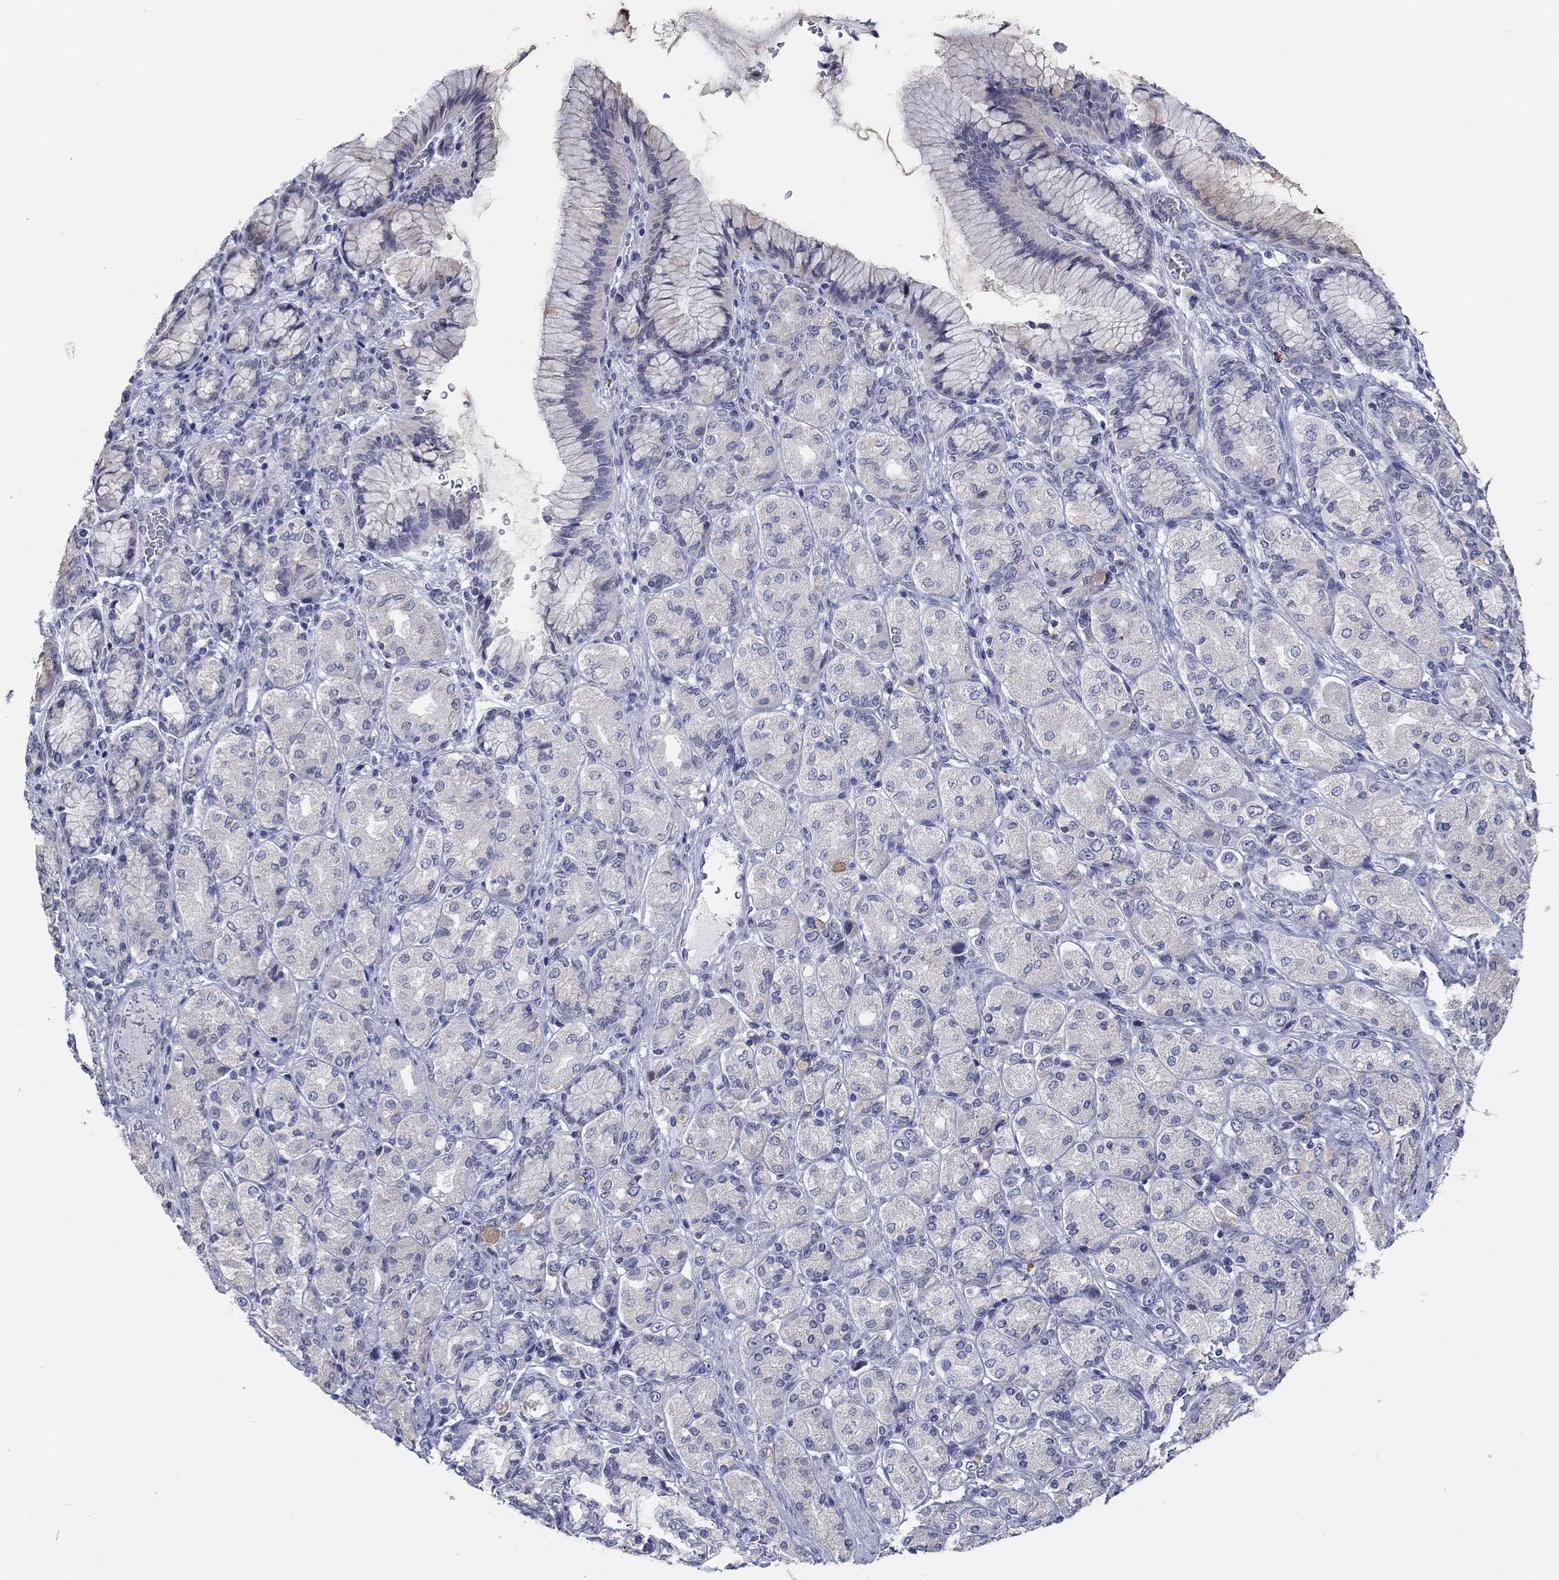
{"staining": {"intensity": "negative", "quantity": "none", "location": "none"}, "tissue": "stomach cancer", "cell_type": "Tumor cells", "image_type": "cancer", "snomed": [{"axis": "morphology", "description": "Normal tissue, NOS"}, {"axis": "morphology", "description": "Adenocarcinoma, NOS"}, {"axis": "morphology", "description": "Adenocarcinoma, High grade"}, {"axis": "topography", "description": "Stomach, upper"}, {"axis": "topography", "description": "Stomach"}], "caption": "Tumor cells show no significant protein positivity in adenocarcinoma (stomach).", "gene": "LRRC4C", "patient": {"sex": "female", "age": 65}}